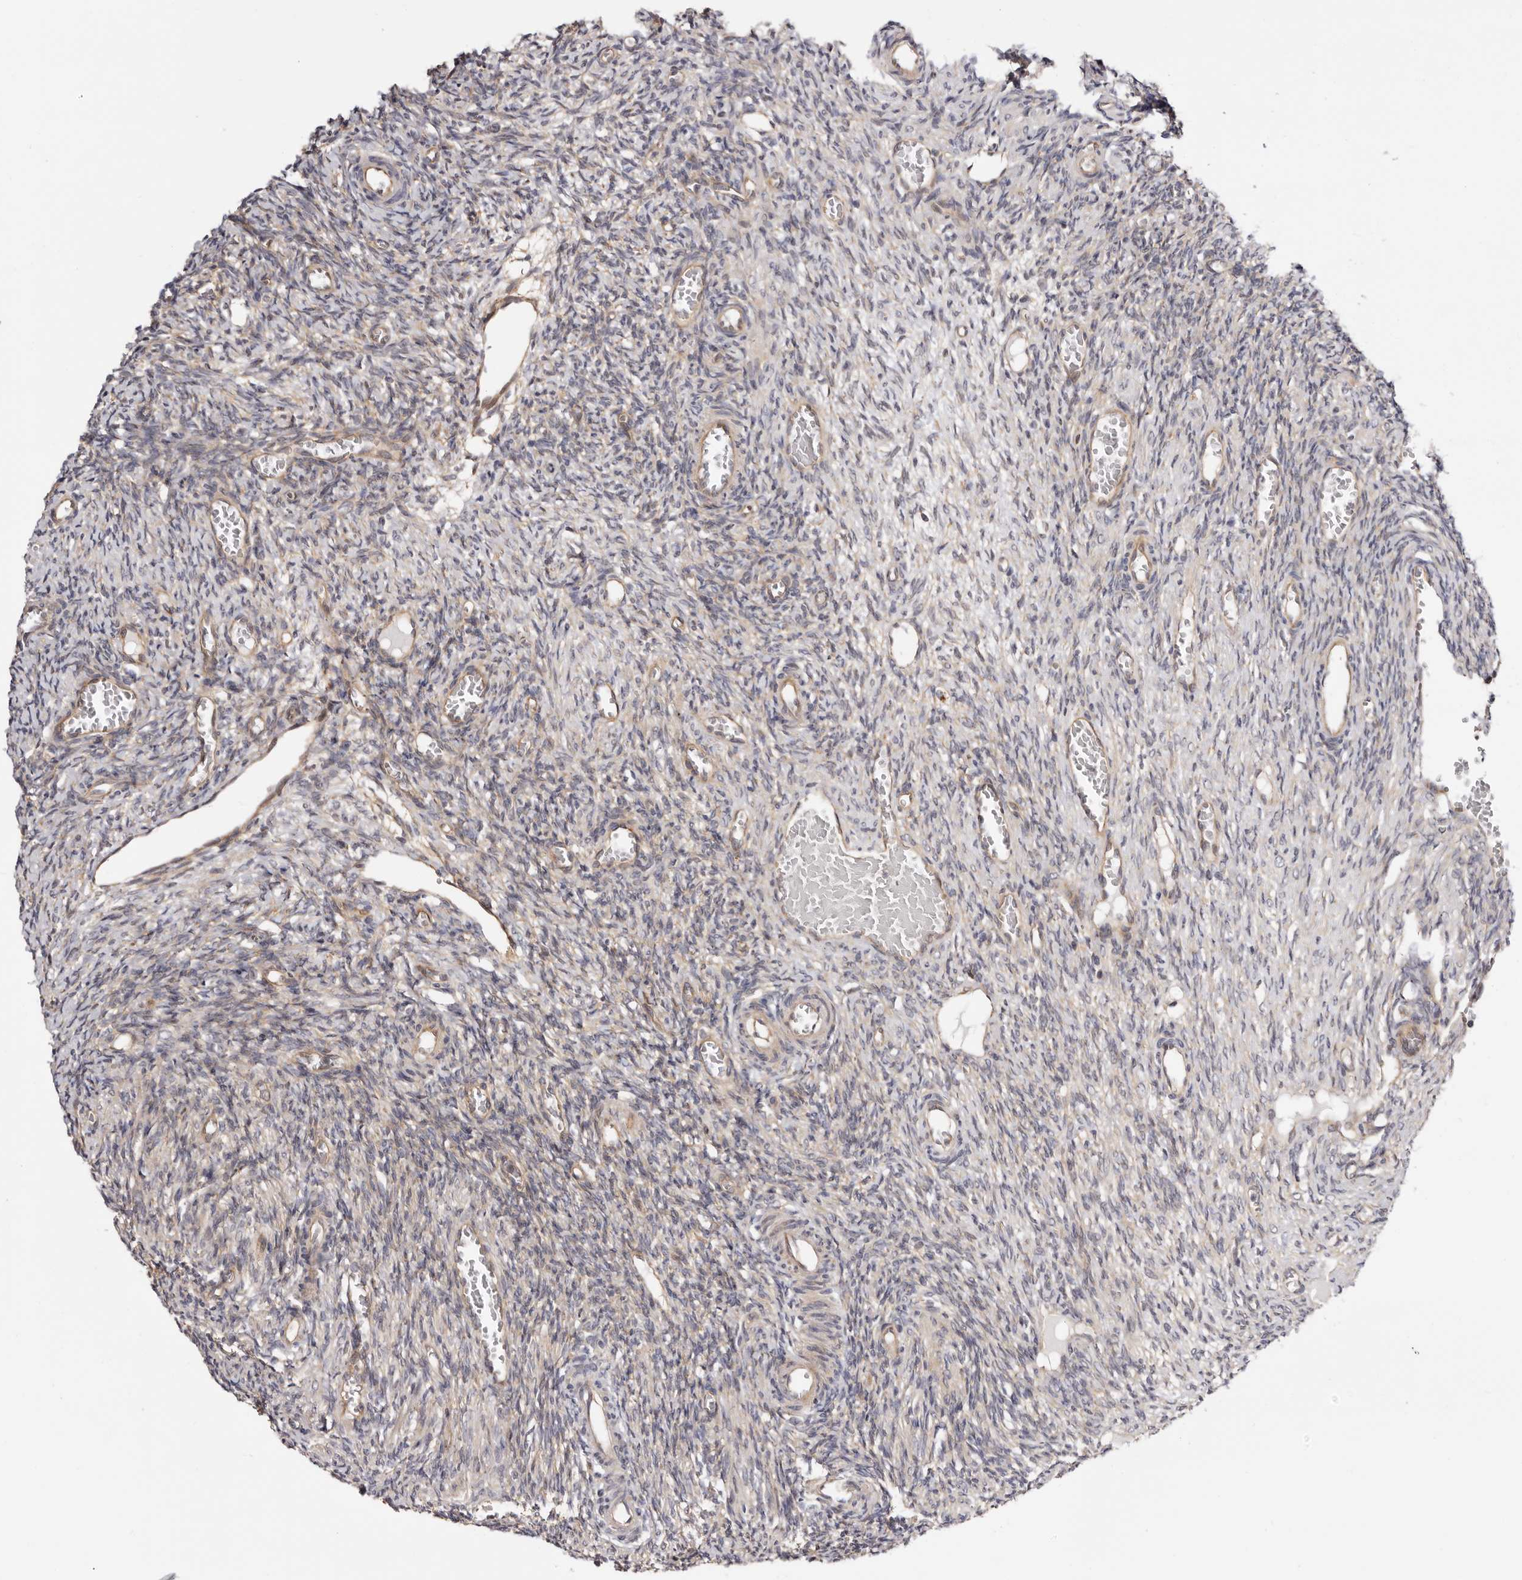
{"staining": {"intensity": "negative", "quantity": "none", "location": "none"}, "tissue": "ovary", "cell_type": "Ovarian stroma cells", "image_type": "normal", "snomed": [{"axis": "morphology", "description": "Normal tissue, NOS"}, {"axis": "topography", "description": "Ovary"}], "caption": "Ovarian stroma cells are negative for protein expression in benign human ovary. (DAB (3,3'-diaminobenzidine) immunohistochemistry with hematoxylin counter stain).", "gene": "PANK4", "patient": {"sex": "female", "age": 27}}